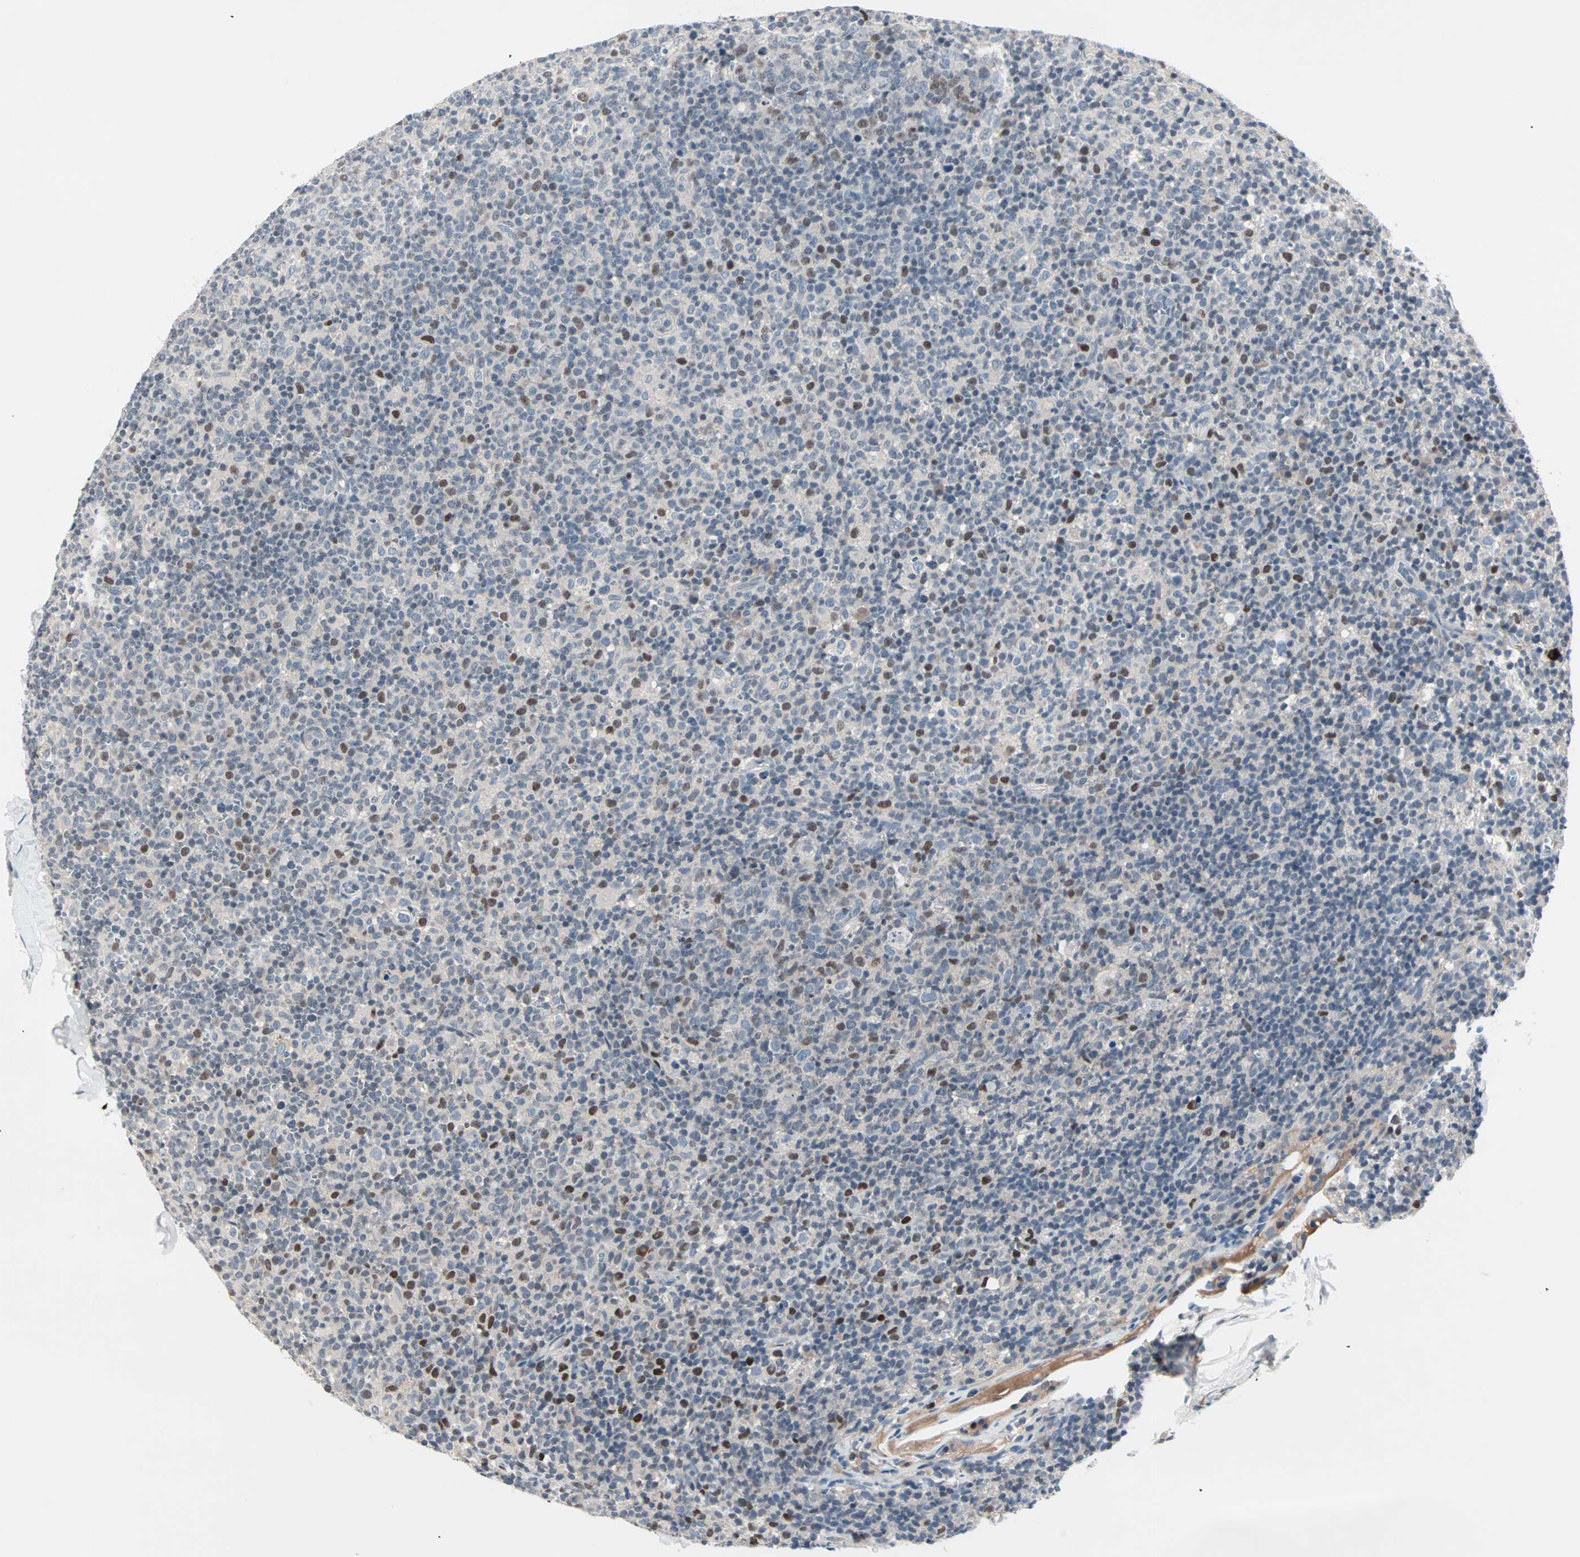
{"staining": {"intensity": "strong", "quantity": "<25%", "location": "nuclear"}, "tissue": "lymph node", "cell_type": "Germinal center cells", "image_type": "normal", "snomed": [{"axis": "morphology", "description": "Normal tissue, NOS"}, {"axis": "morphology", "description": "Inflammation, NOS"}, {"axis": "topography", "description": "Lymph node"}], "caption": "Normal lymph node shows strong nuclear expression in about <25% of germinal center cells, visualized by immunohistochemistry. The protein of interest is stained brown, and the nuclei are stained in blue (DAB (3,3'-diaminobenzidine) IHC with brightfield microscopy, high magnification).", "gene": "CCNE2", "patient": {"sex": "male", "age": 55}}